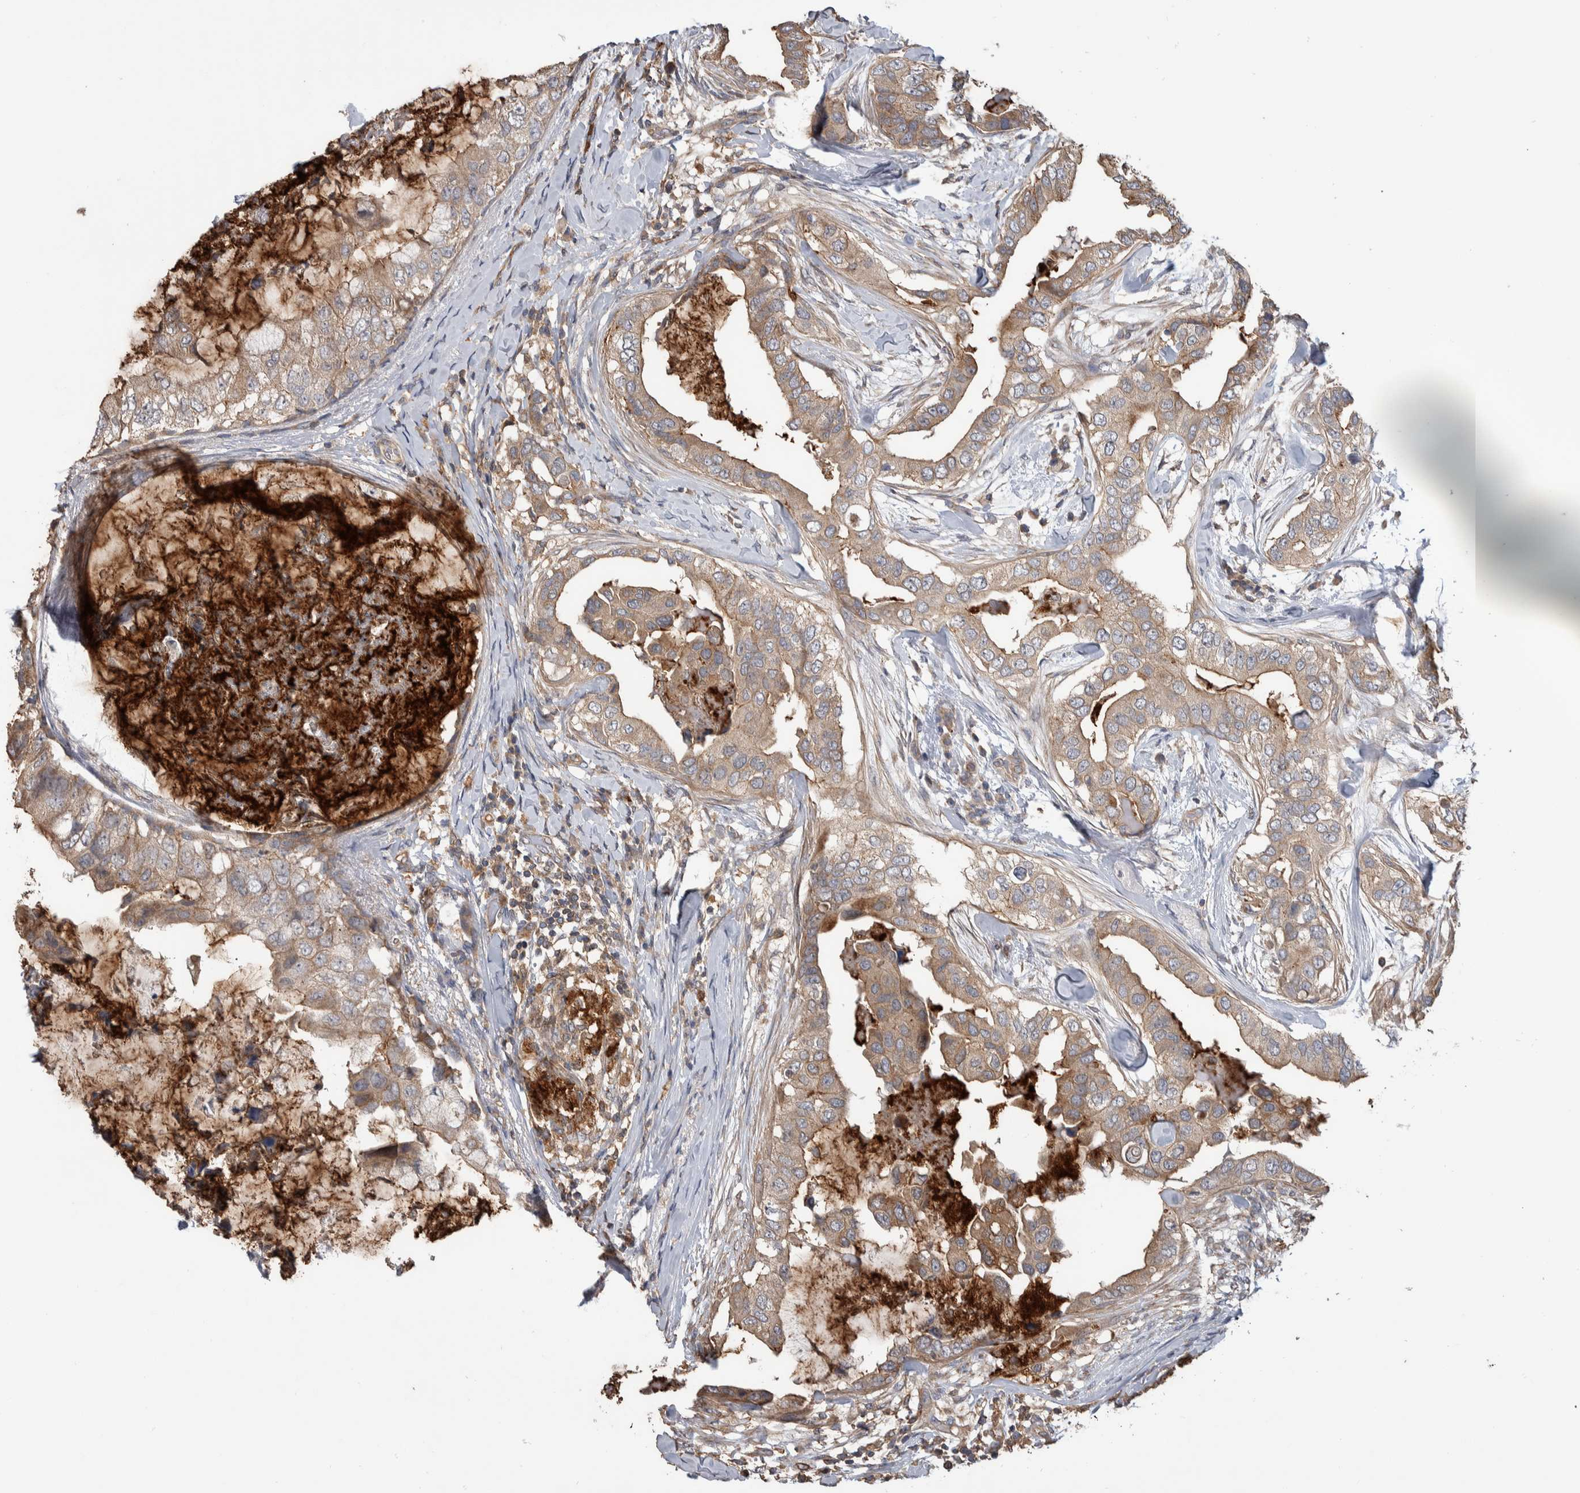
{"staining": {"intensity": "weak", "quantity": ">75%", "location": "cytoplasmic/membranous"}, "tissue": "breast cancer", "cell_type": "Tumor cells", "image_type": "cancer", "snomed": [{"axis": "morphology", "description": "Duct carcinoma"}, {"axis": "topography", "description": "Breast"}], "caption": "There is low levels of weak cytoplasmic/membranous positivity in tumor cells of breast cancer, as demonstrated by immunohistochemical staining (brown color).", "gene": "SDCBP", "patient": {"sex": "female", "age": 40}}